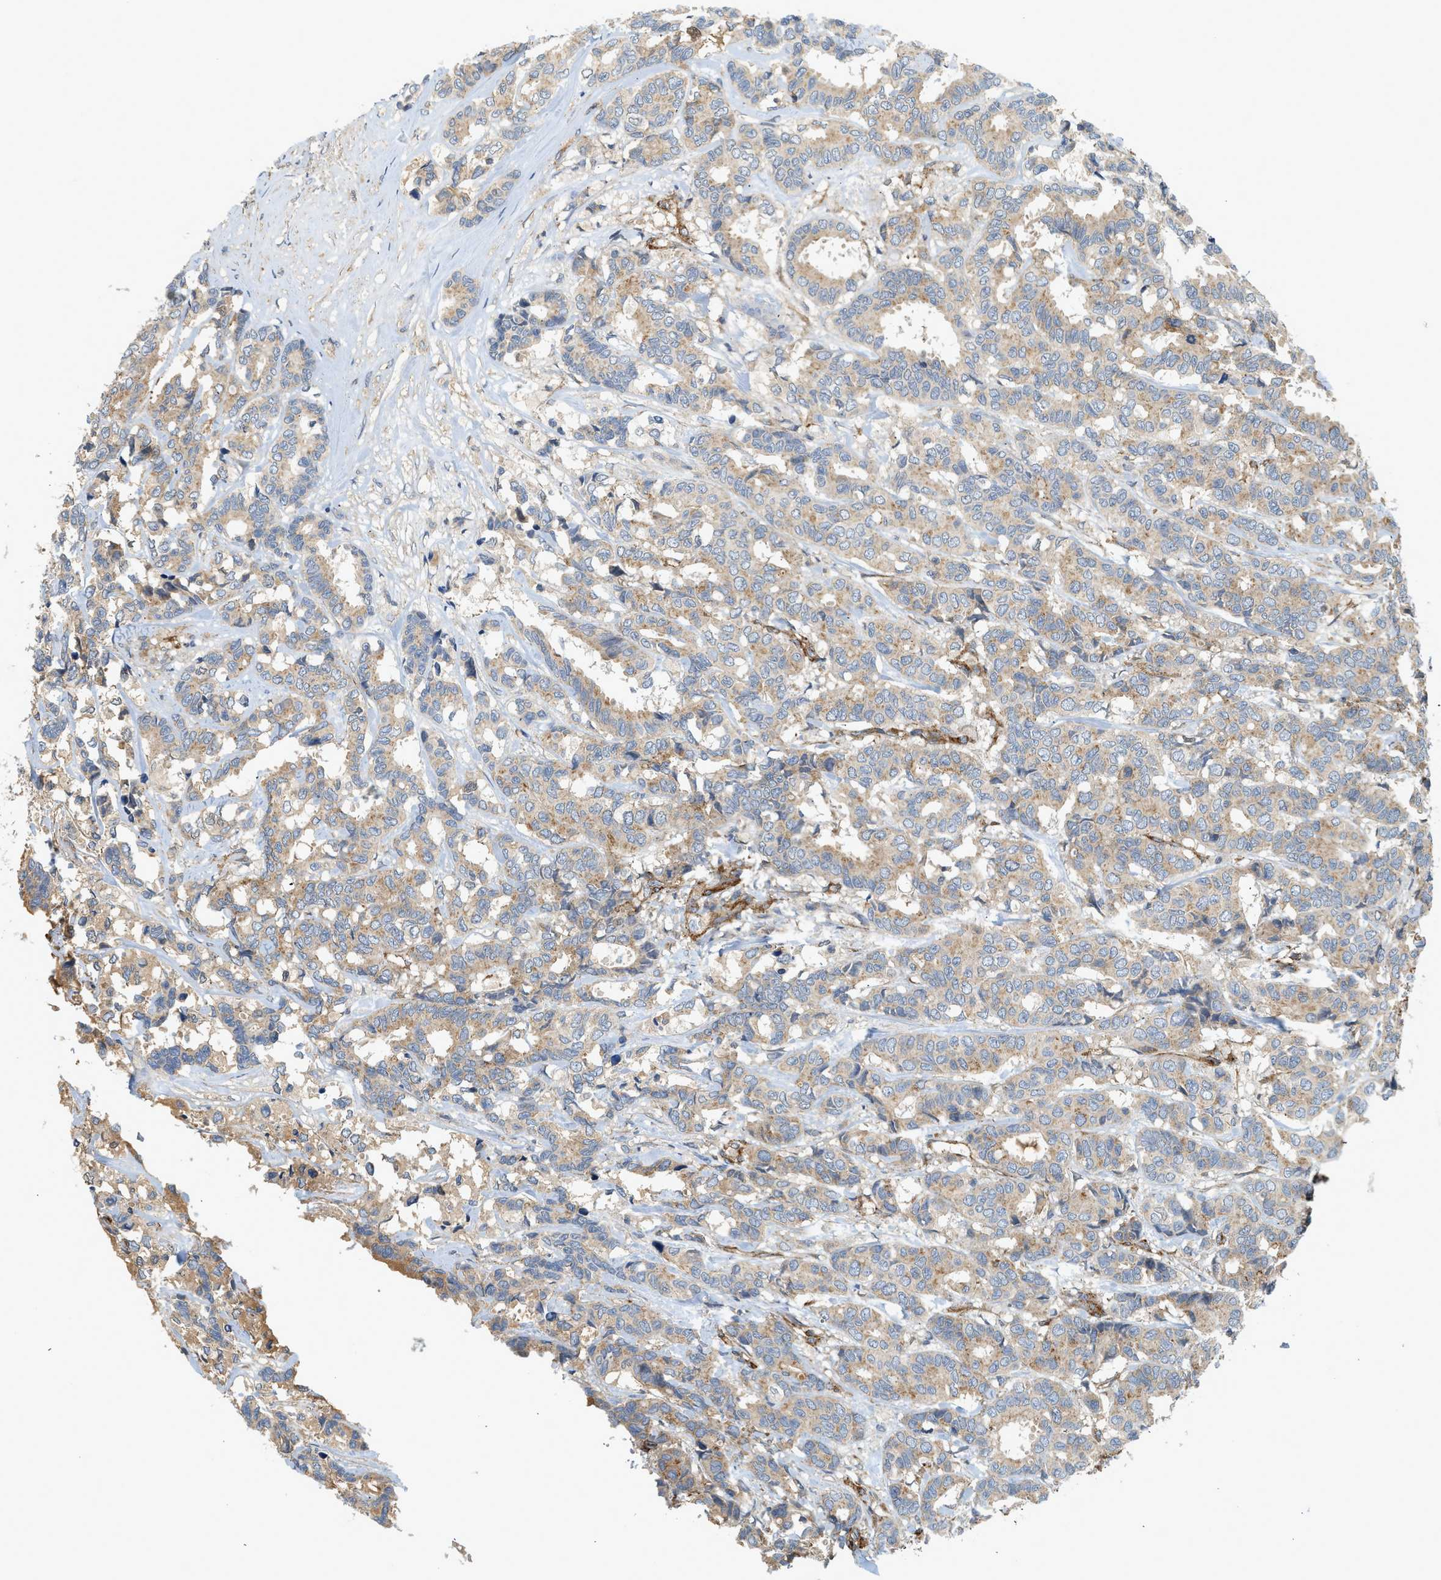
{"staining": {"intensity": "weak", "quantity": ">75%", "location": "cytoplasmic/membranous"}, "tissue": "breast cancer", "cell_type": "Tumor cells", "image_type": "cancer", "snomed": [{"axis": "morphology", "description": "Duct carcinoma"}, {"axis": "topography", "description": "Breast"}], "caption": "Immunohistochemical staining of breast cancer (intraductal carcinoma) displays weak cytoplasmic/membranous protein positivity in approximately >75% of tumor cells. (DAB (3,3'-diaminobenzidine) = brown stain, brightfield microscopy at high magnification).", "gene": "HIP1", "patient": {"sex": "female", "age": 87}}